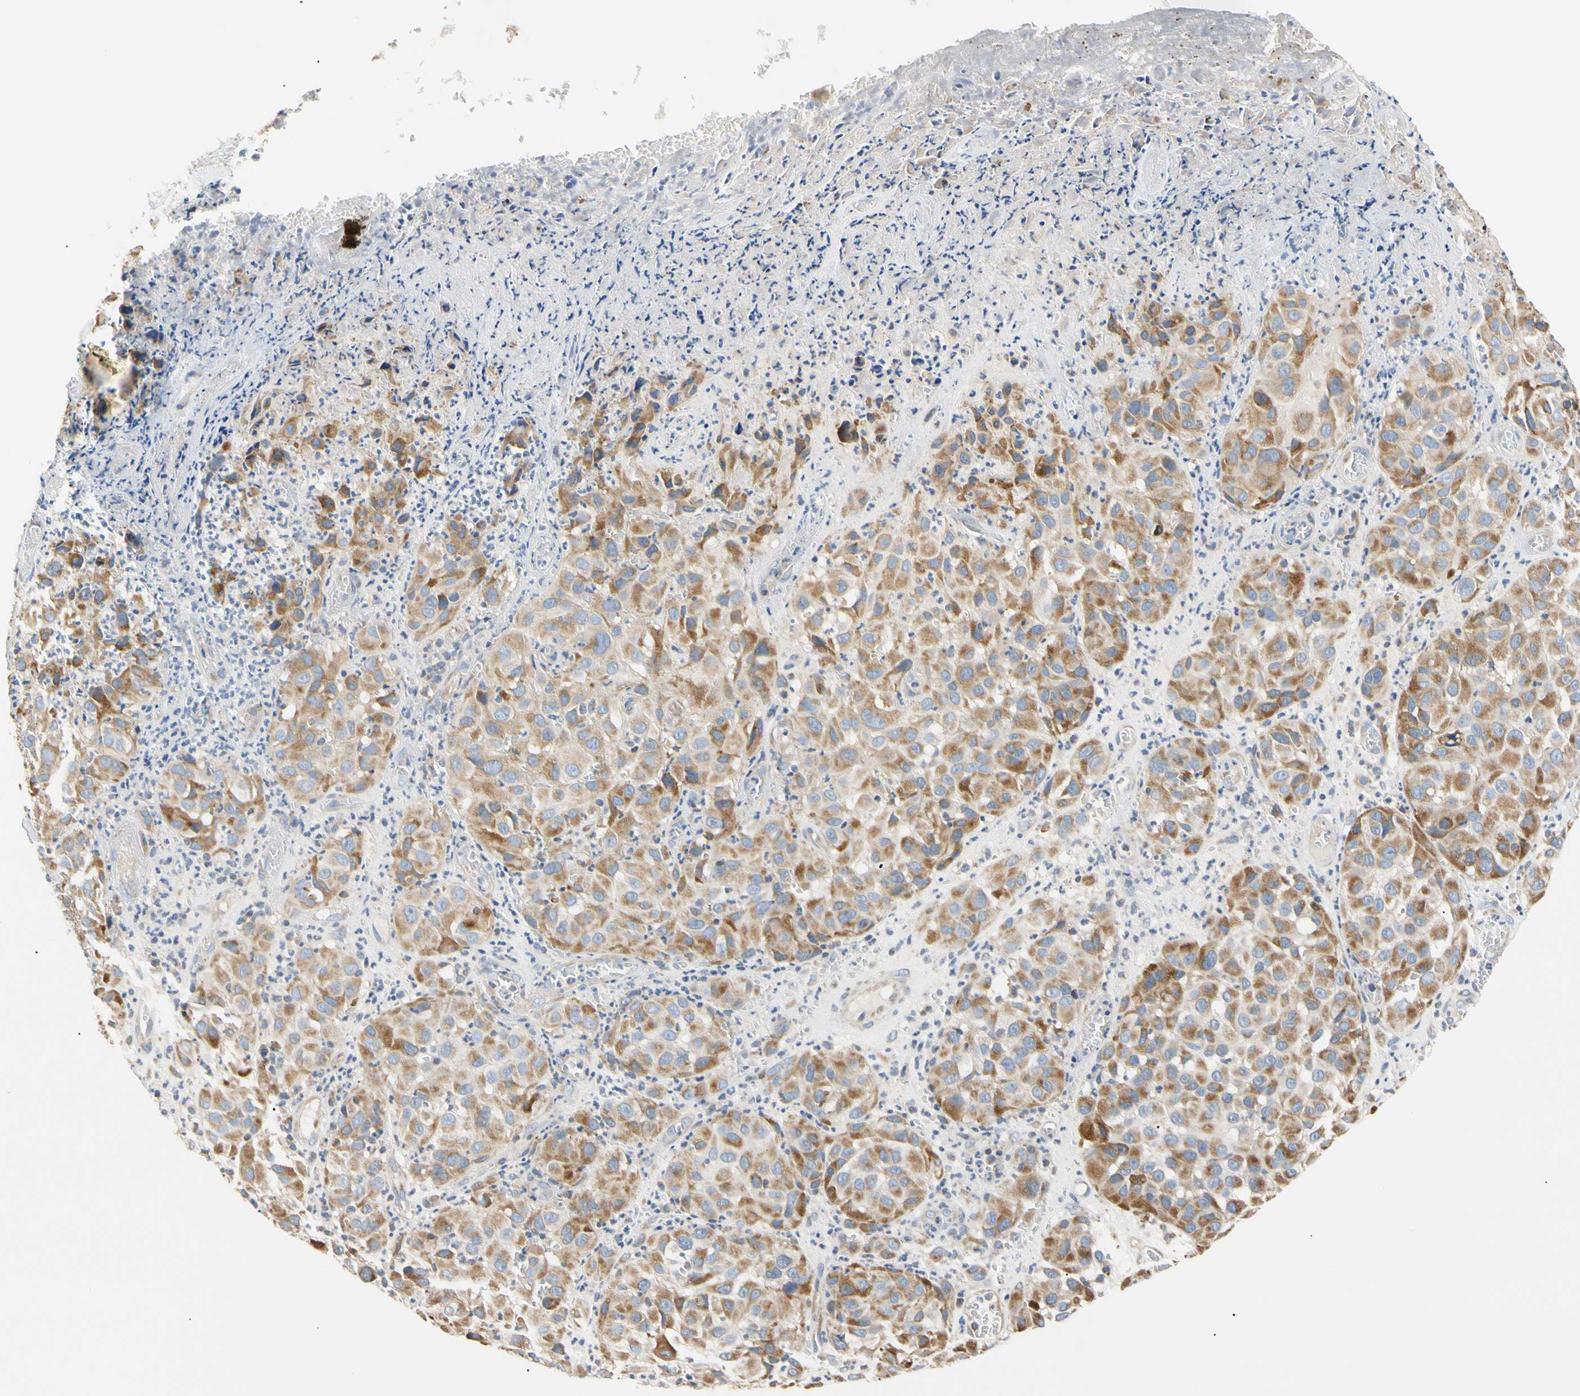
{"staining": {"intensity": "moderate", "quantity": ">75%", "location": "cytoplasmic/membranous"}, "tissue": "melanoma", "cell_type": "Tumor cells", "image_type": "cancer", "snomed": [{"axis": "morphology", "description": "Malignant melanoma, NOS"}, {"axis": "topography", "description": "Skin"}], "caption": "A high-resolution micrograph shows immunohistochemistry staining of melanoma, which reveals moderate cytoplasmic/membranous positivity in about >75% of tumor cells. (Brightfield microscopy of DAB IHC at high magnification).", "gene": "PLGRKT", "patient": {"sex": "female", "age": 21}}